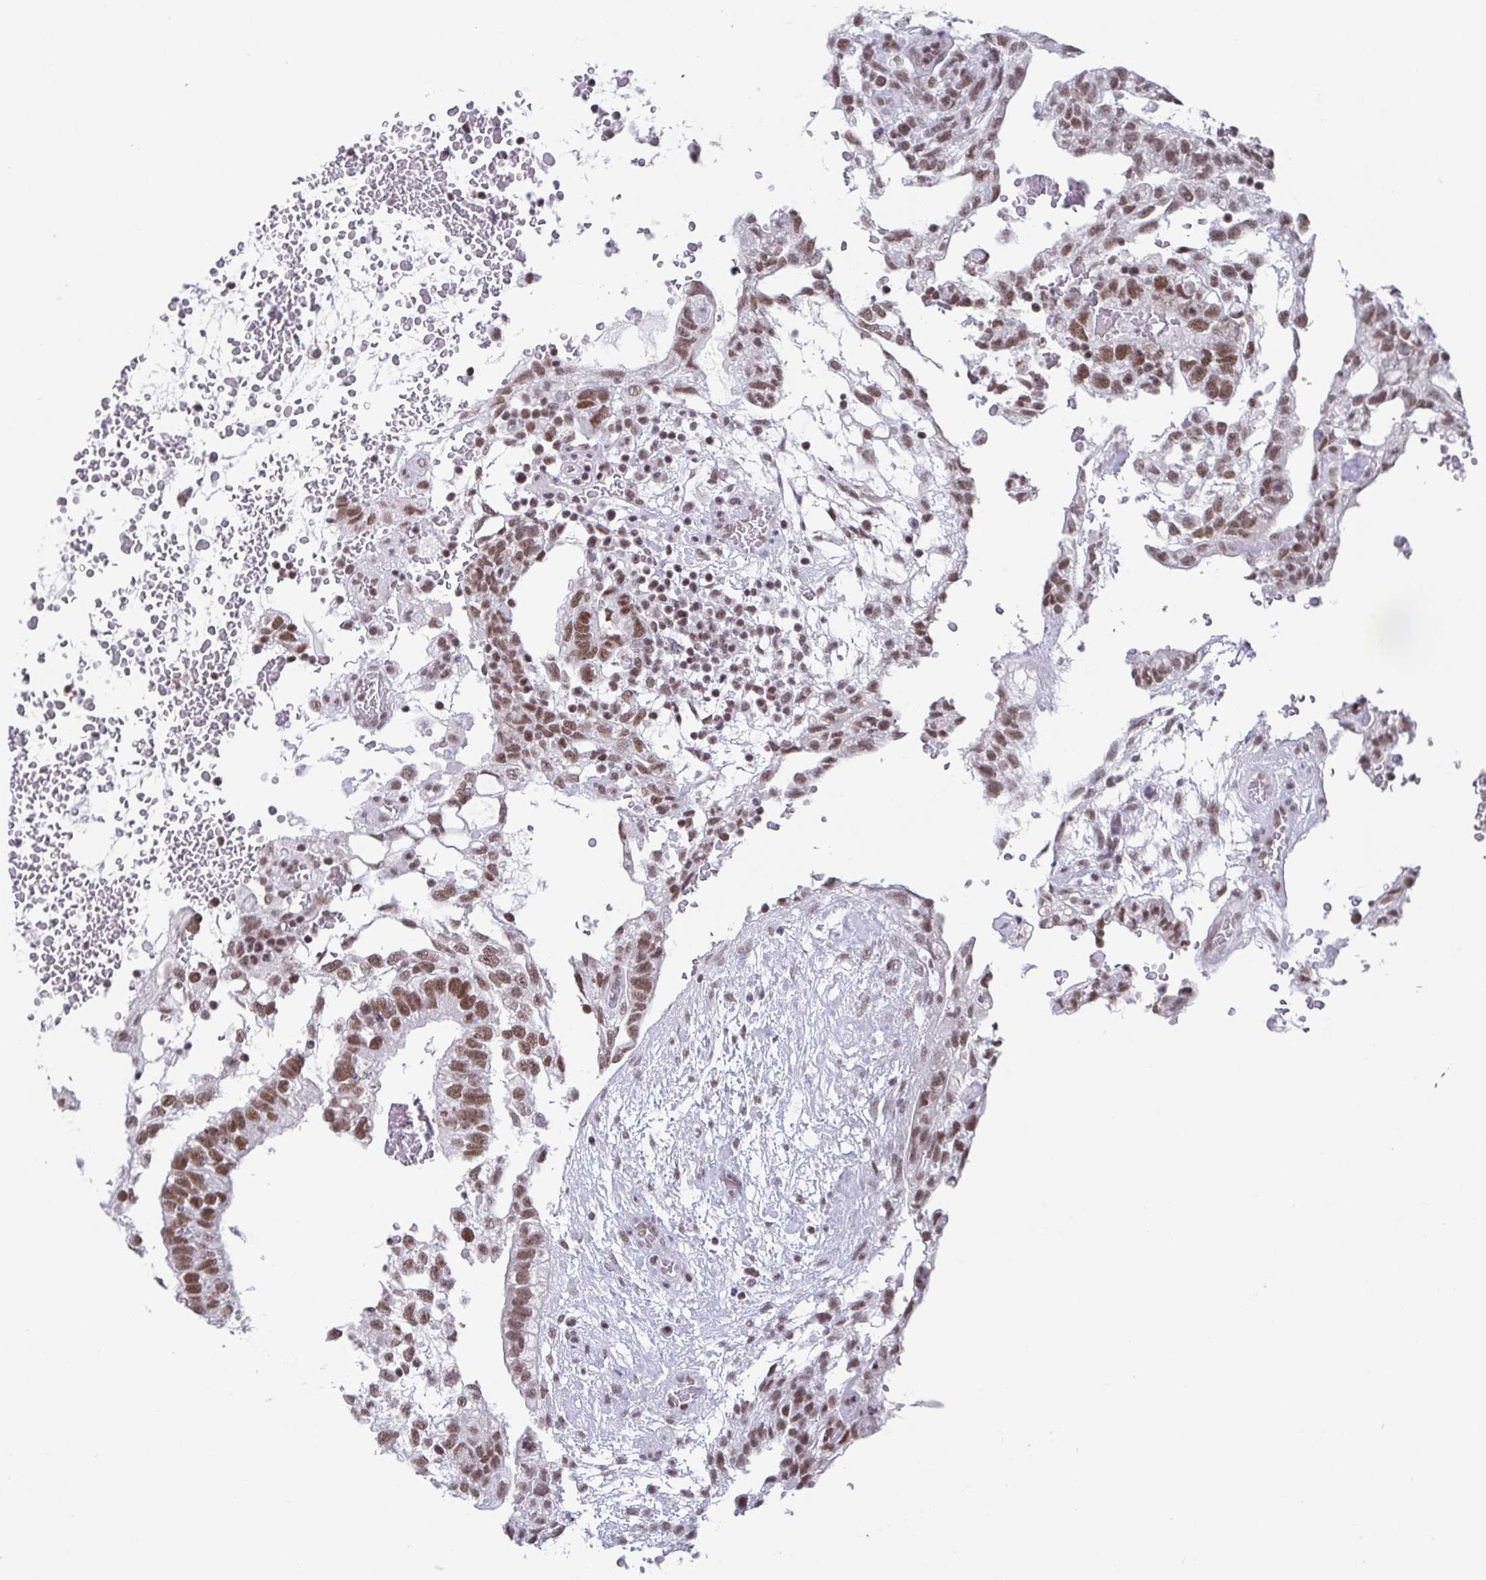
{"staining": {"intensity": "moderate", "quantity": ">75%", "location": "nuclear"}, "tissue": "testis cancer", "cell_type": "Tumor cells", "image_type": "cancer", "snomed": [{"axis": "morphology", "description": "Carcinoma, Embryonal, NOS"}, {"axis": "topography", "description": "Testis"}], "caption": "This is an image of immunohistochemistry (IHC) staining of testis cancer, which shows moderate staining in the nuclear of tumor cells.", "gene": "CTCF", "patient": {"sex": "male", "age": 32}}